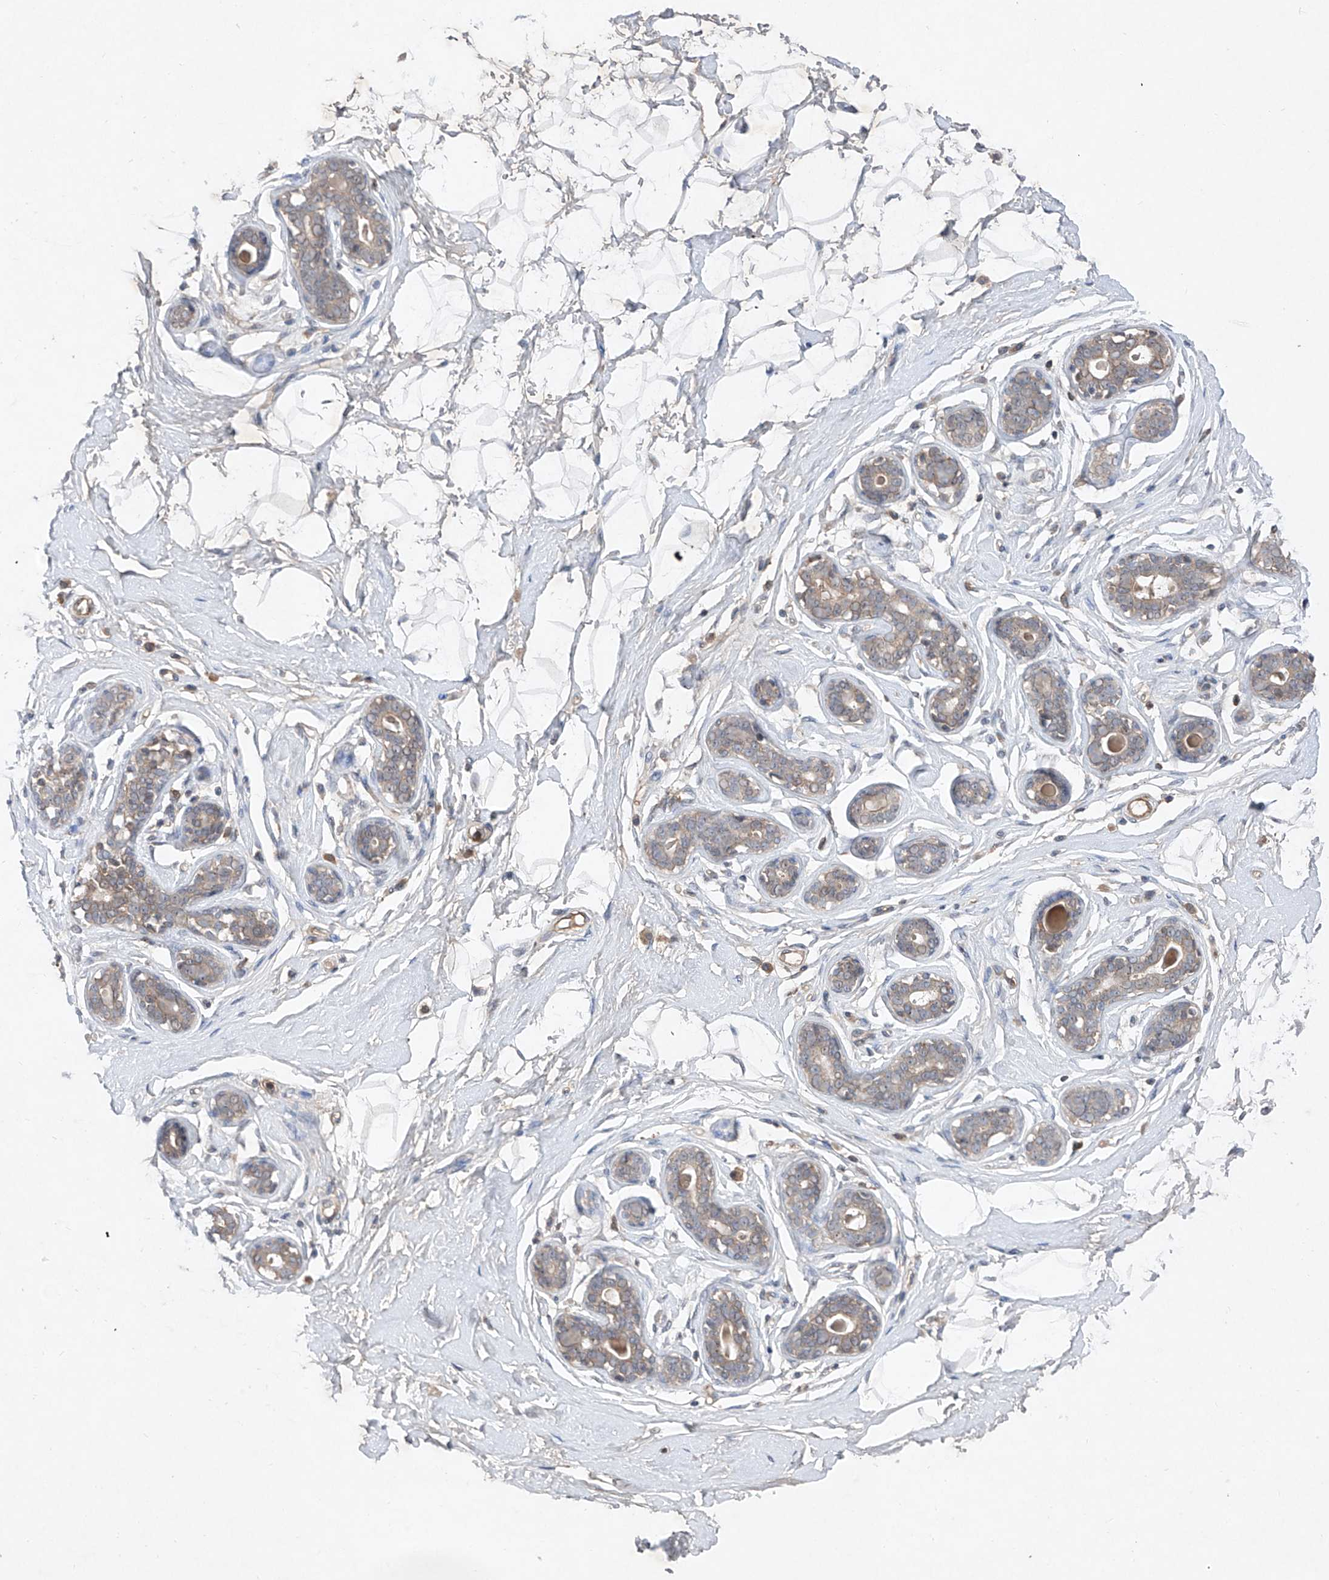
{"staining": {"intensity": "negative", "quantity": "none", "location": "none"}, "tissue": "breast", "cell_type": "Adipocytes", "image_type": "normal", "snomed": [{"axis": "morphology", "description": "Normal tissue, NOS"}, {"axis": "morphology", "description": "Adenoma, NOS"}, {"axis": "topography", "description": "Breast"}], "caption": "Photomicrograph shows no significant protein positivity in adipocytes of benign breast. (DAB (3,3'-diaminobenzidine) IHC visualized using brightfield microscopy, high magnification).", "gene": "FAM135A", "patient": {"sex": "female", "age": 23}}